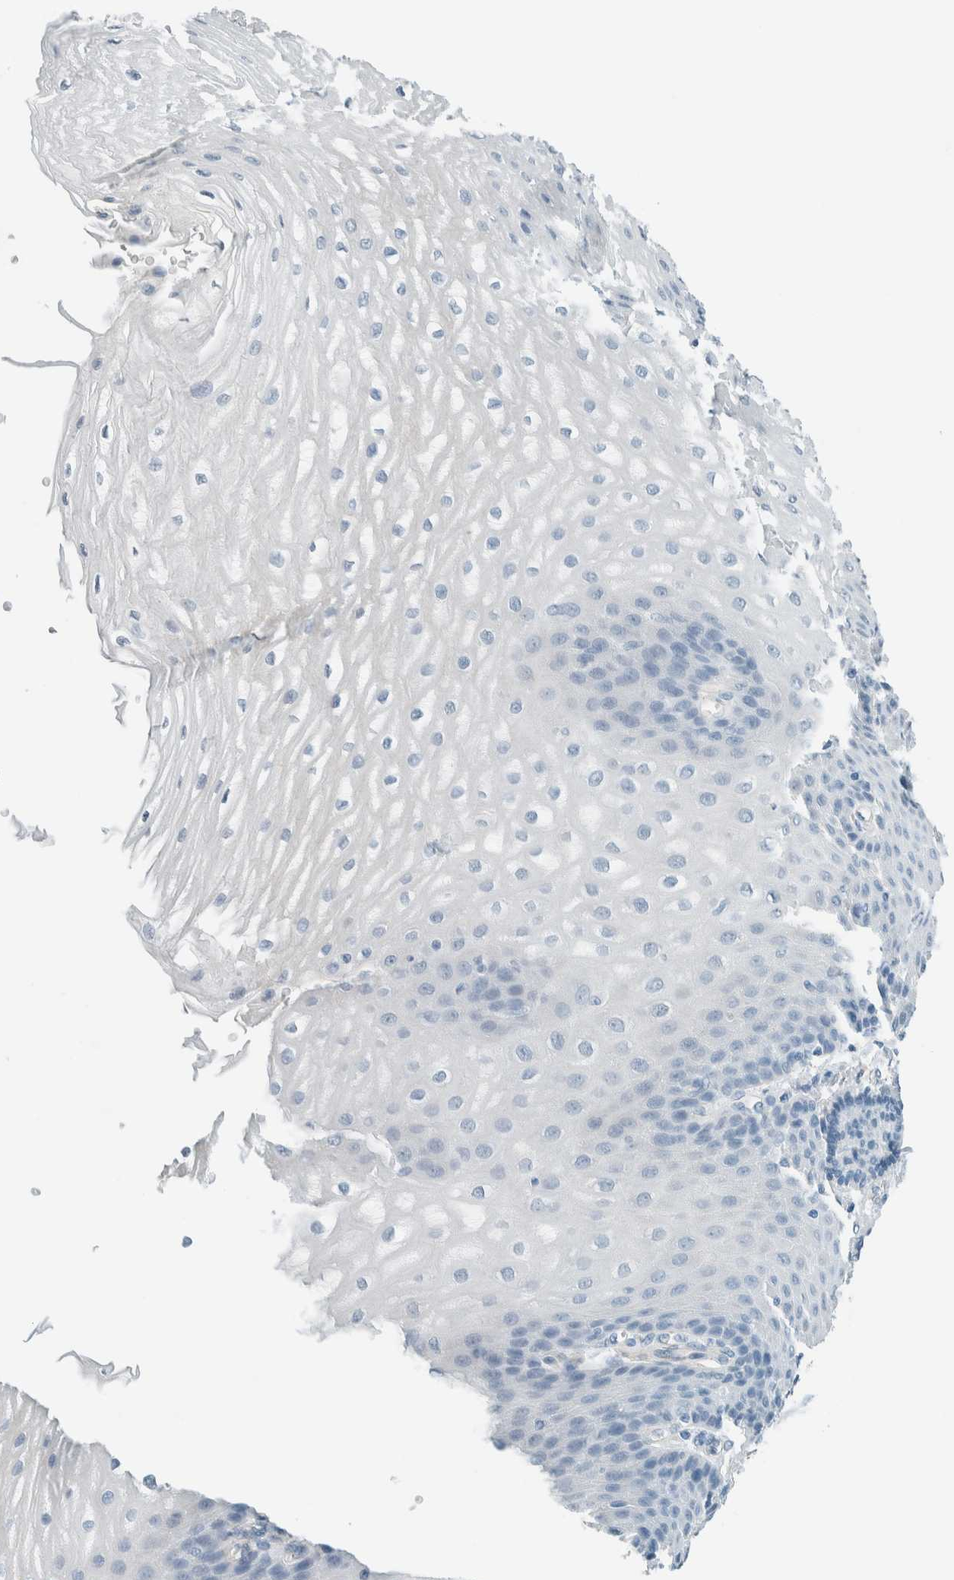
{"staining": {"intensity": "negative", "quantity": "none", "location": "none"}, "tissue": "esophagus", "cell_type": "Squamous epithelial cells", "image_type": "normal", "snomed": [{"axis": "morphology", "description": "Normal tissue, NOS"}, {"axis": "topography", "description": "Esophagus"}], "caption": "This is an immunohistochemistry micrograph of benign human esophagus. There is no positivity in squamous epithelial cells.", "gene": "SLFN12", "patient": {"sex": "male", "age": 54}}